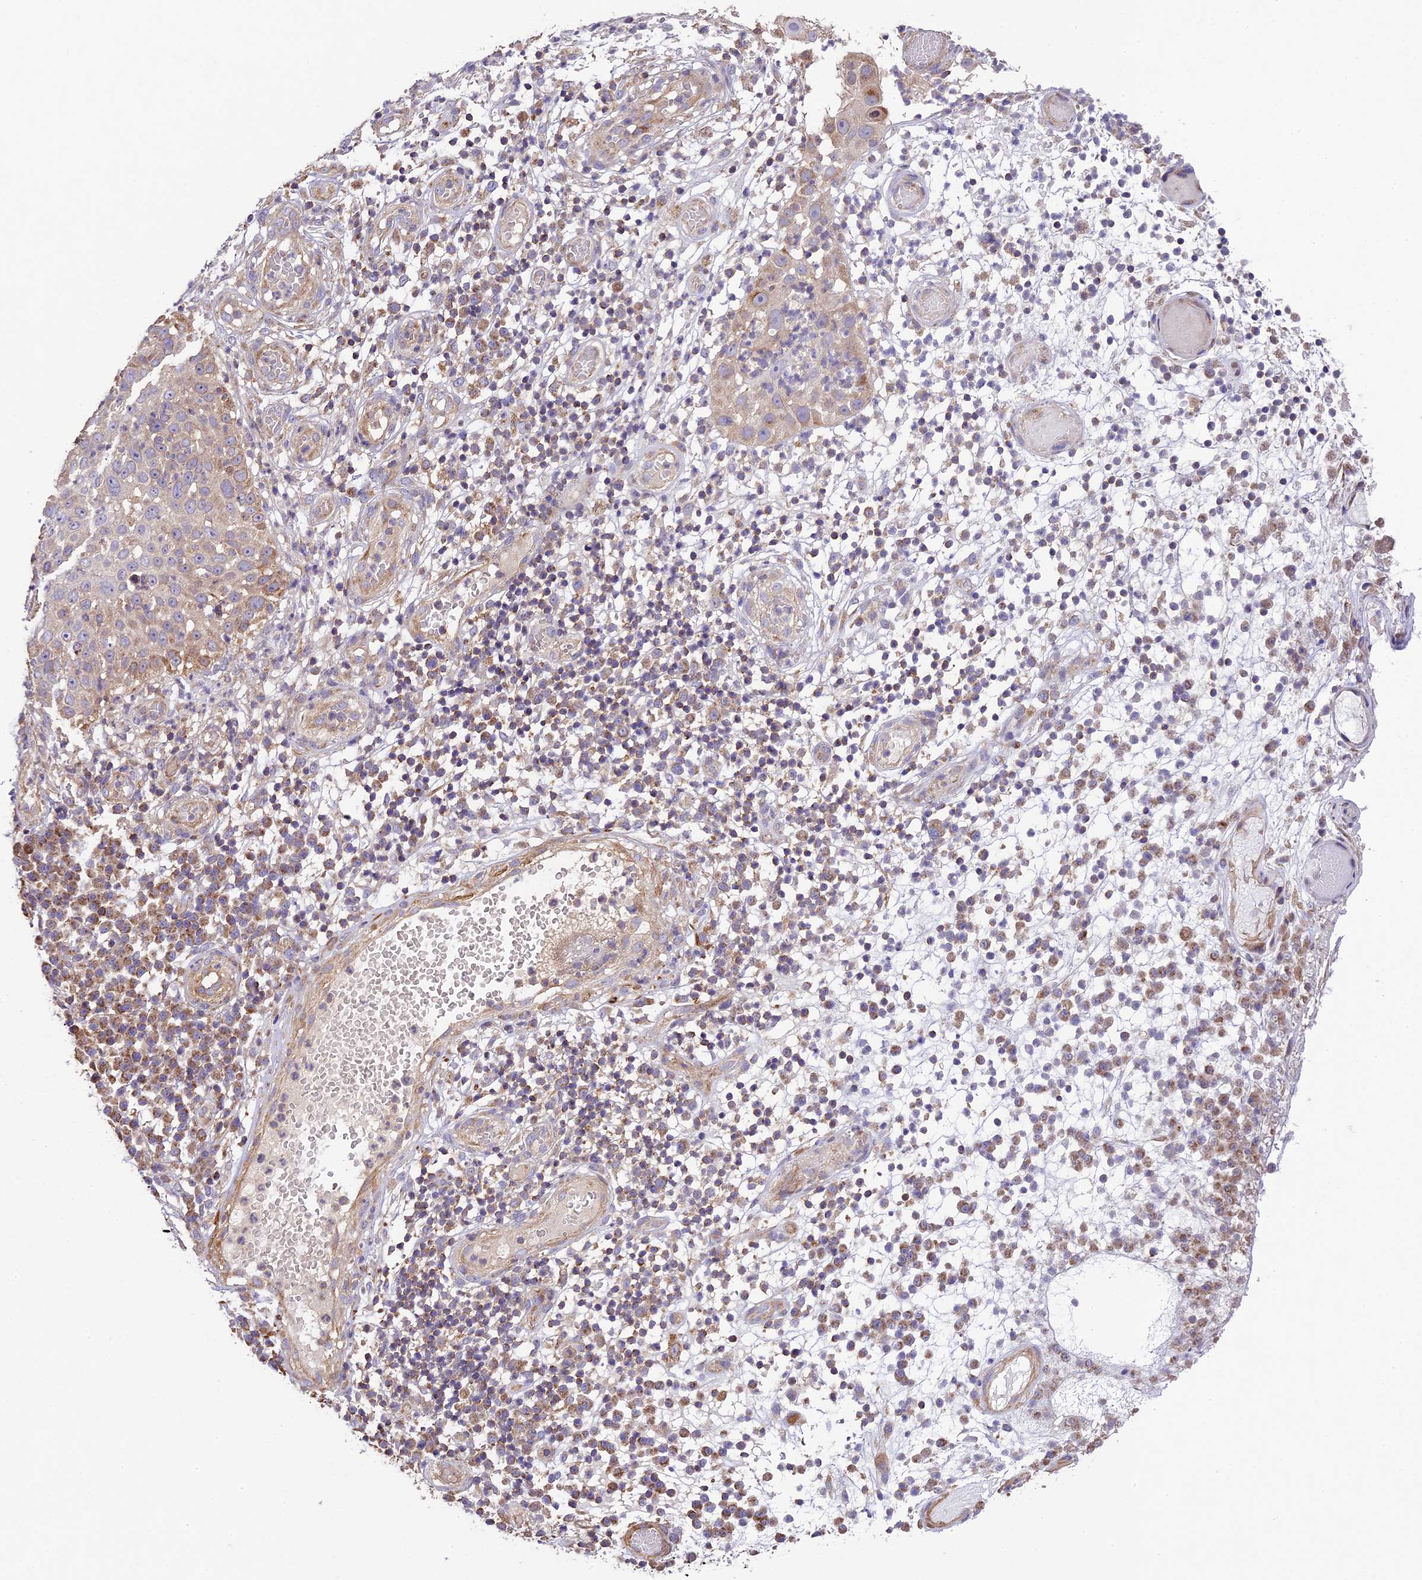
{"staining": {"intensity": "moderate", "quantity": "<25%", "location": "cytoplasmic/membranous"}, "tissue": "skin cancer", "cell_type": "Tumor cells", "image_type": "cancer", "snomed": [{"axis": "morphology", "description": "Squamous cell carcinoma, NOS"}, {"axis": "topography", "description": "Skin"}], "caption": "An immunohistochemistry (IHC) image of neoplastic tissue is shown. Protein staining in brown labels moderate cytoplasmic/membranous positivity in squamous cell carcinoma (skin) within tumor cells.", "gene": "WDR88", "patient": {"sex": "female", "age": 44}}